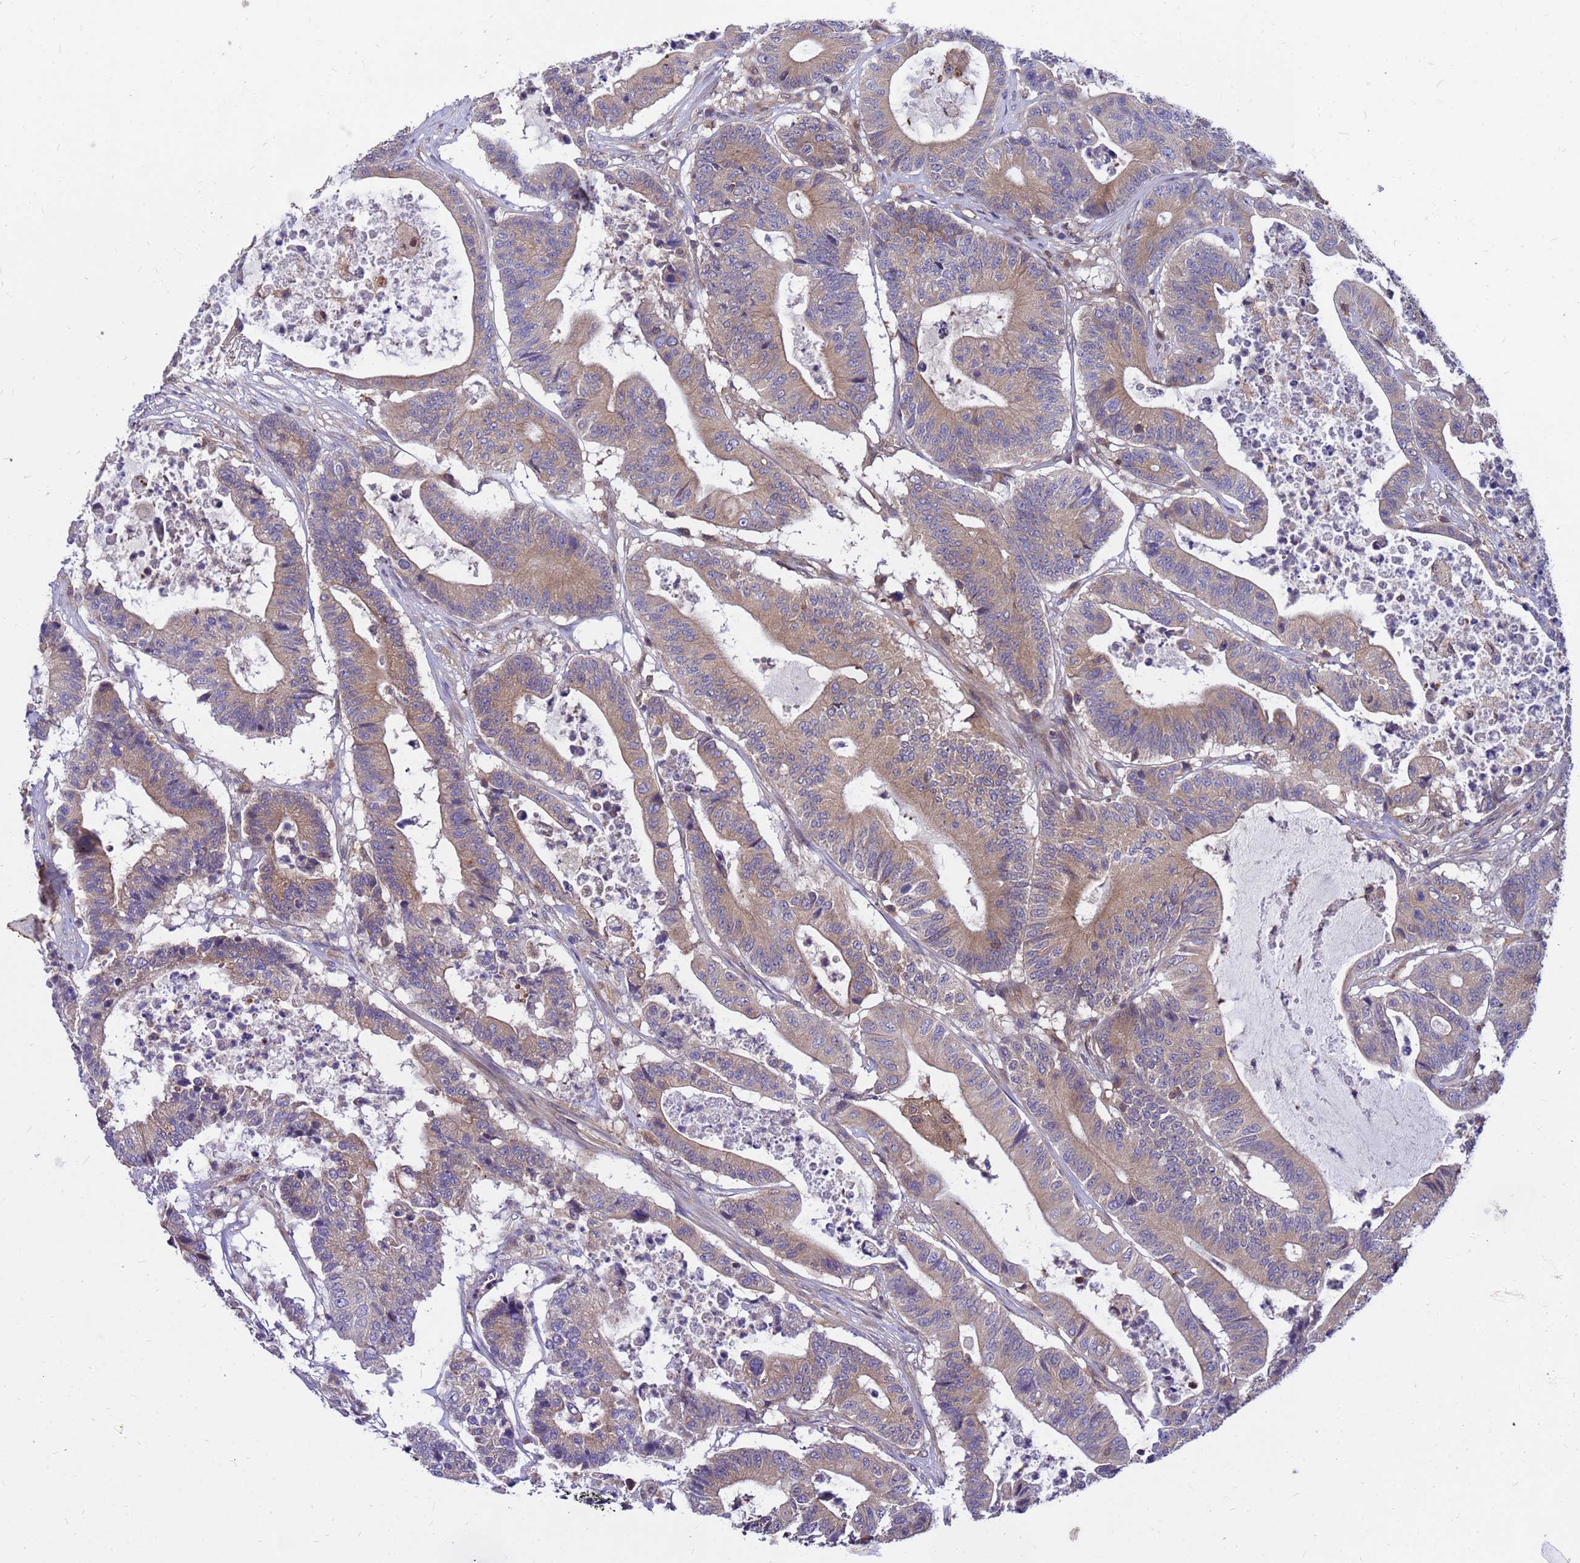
{"staining": {"intensity": "weak", "quantity": "25%-75%", "location": "cytoplasmic/membranous"}, "tissue": "colorectal cancer", "cell_type": "Tumor cells", "image_type": "cancer", "snomed": [{"axis": "morphology", "description": "Adenocarcinoma, NOS"}, {"axis": "topography", "description": "Colon"}], "caption": "Protein positivity by immunohistochemistry (IHC) demonstrates weak cytoplasmic/membranous positivity in about 25%-75% of tumor cells in colorectal cancer.", "gene": "GET3", "patient": {"sex": "female", "age": 84}}